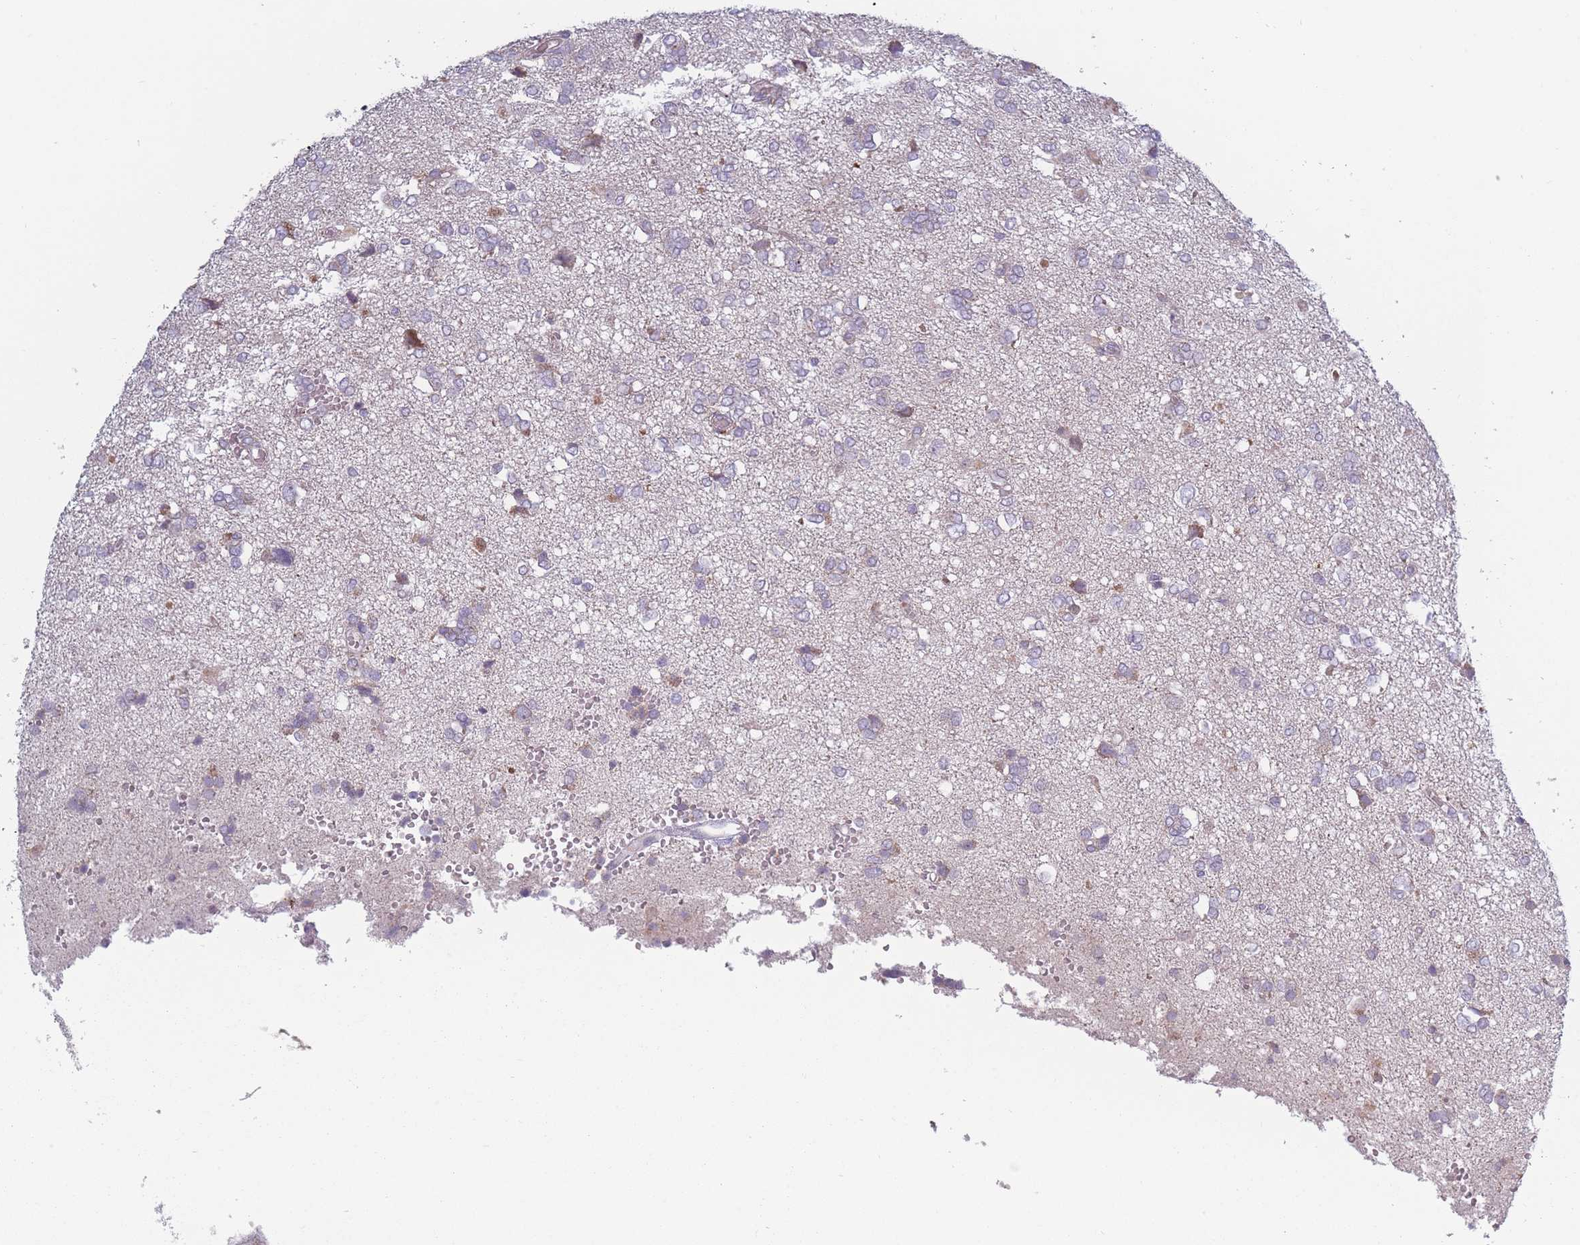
{"staining": {"intensity": "negative", "quantity": "none", "location": "none"}, "tissue": "glioma", "cell_type": "Tumor cells", "image_type": "cancer", "snomed": [{"axis": "morphology", "description": "Glioma, malignant, High grade"}, {"axis": "topography", "description": "Brain"}], "caption": "Malignant glioma (high-grade) stained for a protein using immunohistochemistry shows no positivity tumor cells.", "gene": "PEX11B", "patient": {"sex": "female", "age": 59}}